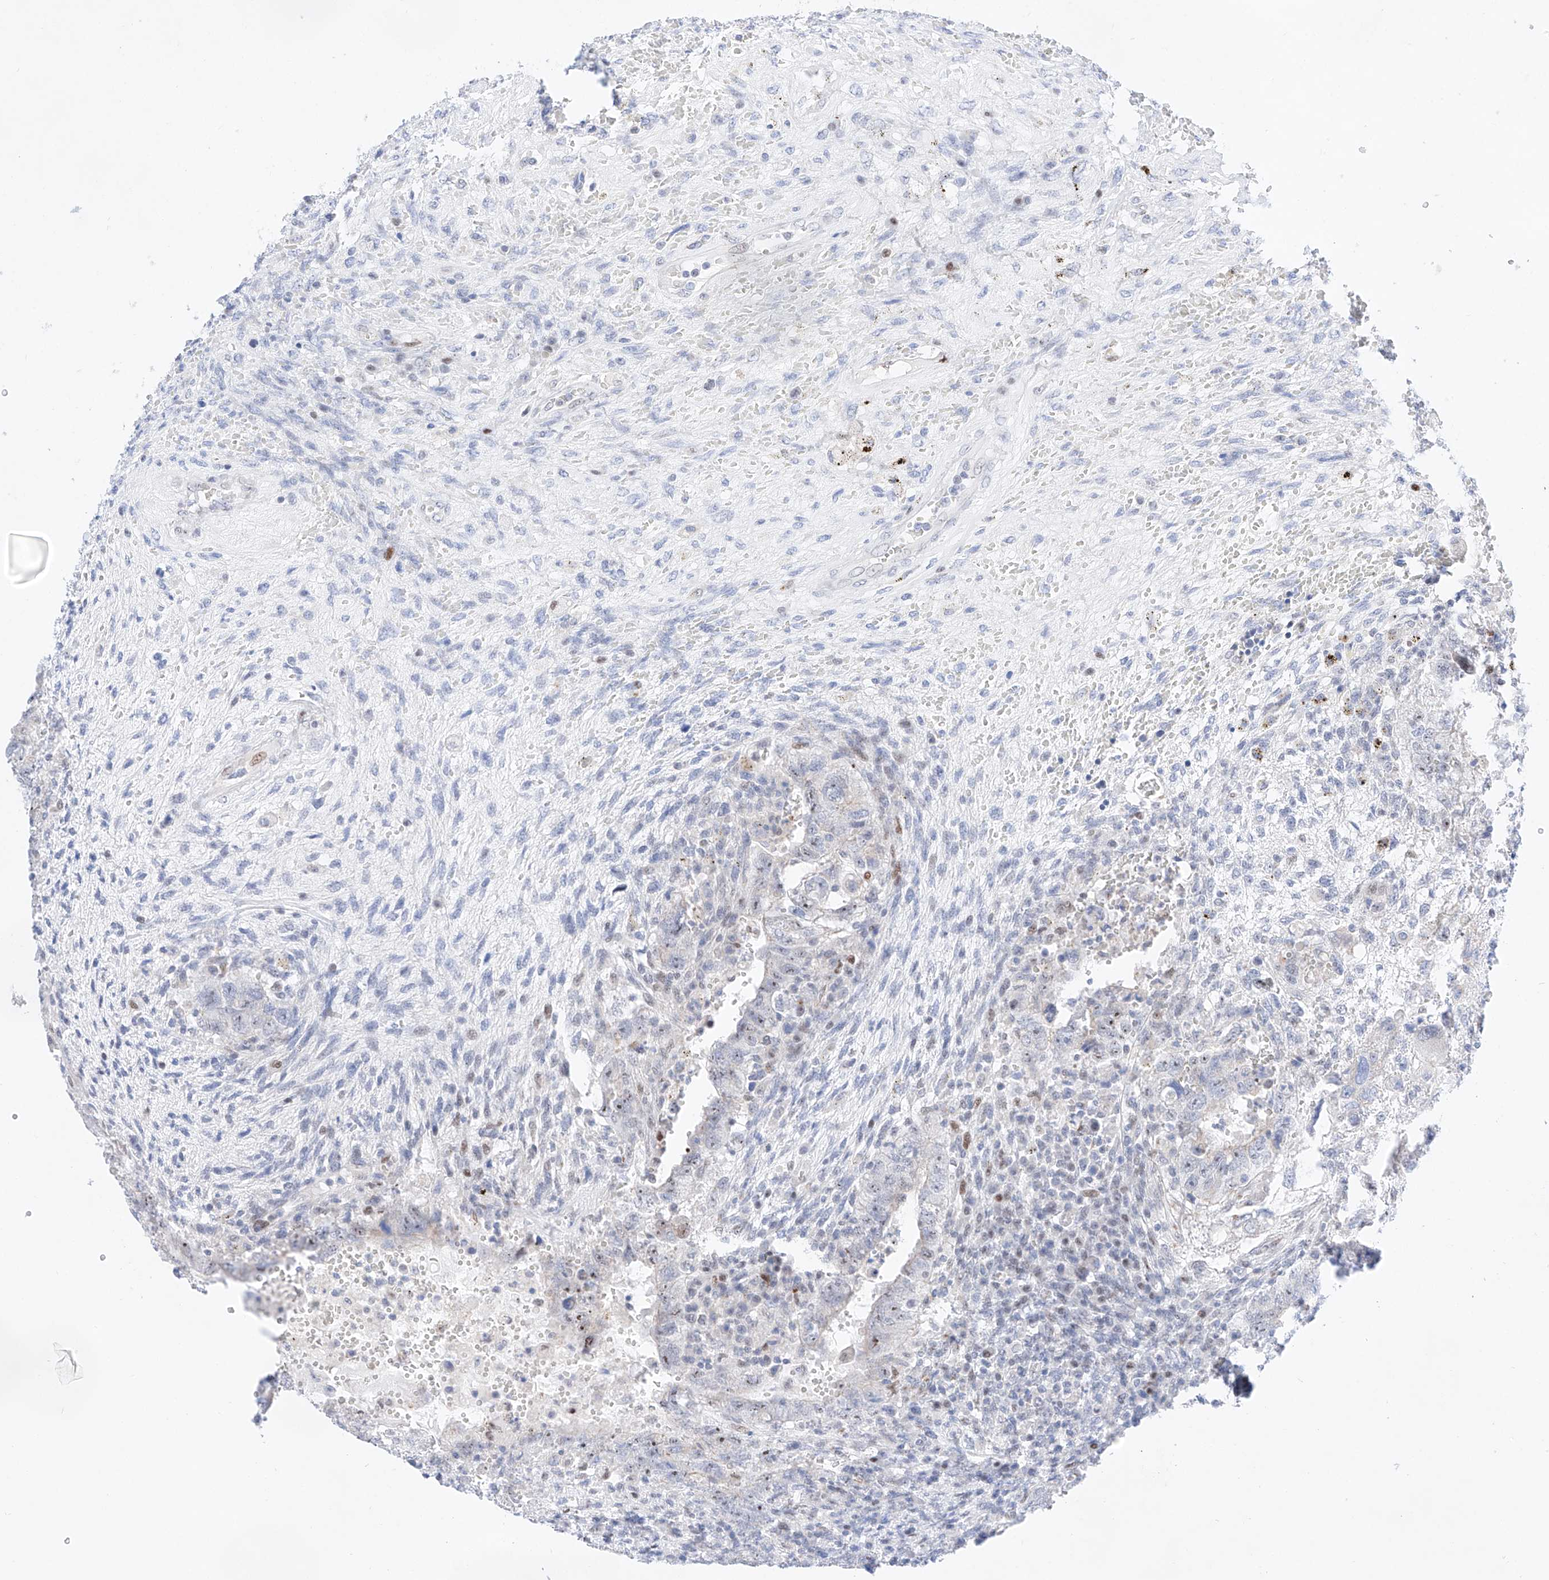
{"staining": {"intensity": "negative", "quantity": "none", "location": "none"}, "tissue": "testis cancer", "cell_type": "Tumor cells", "image_type": "cancer", "snomed": [{"axis": "morphology", "description": "Carcinoma, Embryonal, NOS"}, {"axis": "topography", "description": "Testis"}], "caption": "Immunohistochemistry histopathology image of neoplastic tissue: testis cancer (embryonal carcinoma) stained with DAB (3,3'-diaminobenzidine) shows no significant protein positivity in tumor cells.", "gene": "NT5C3B", "patient": {"sex": "male", "age": 26}}